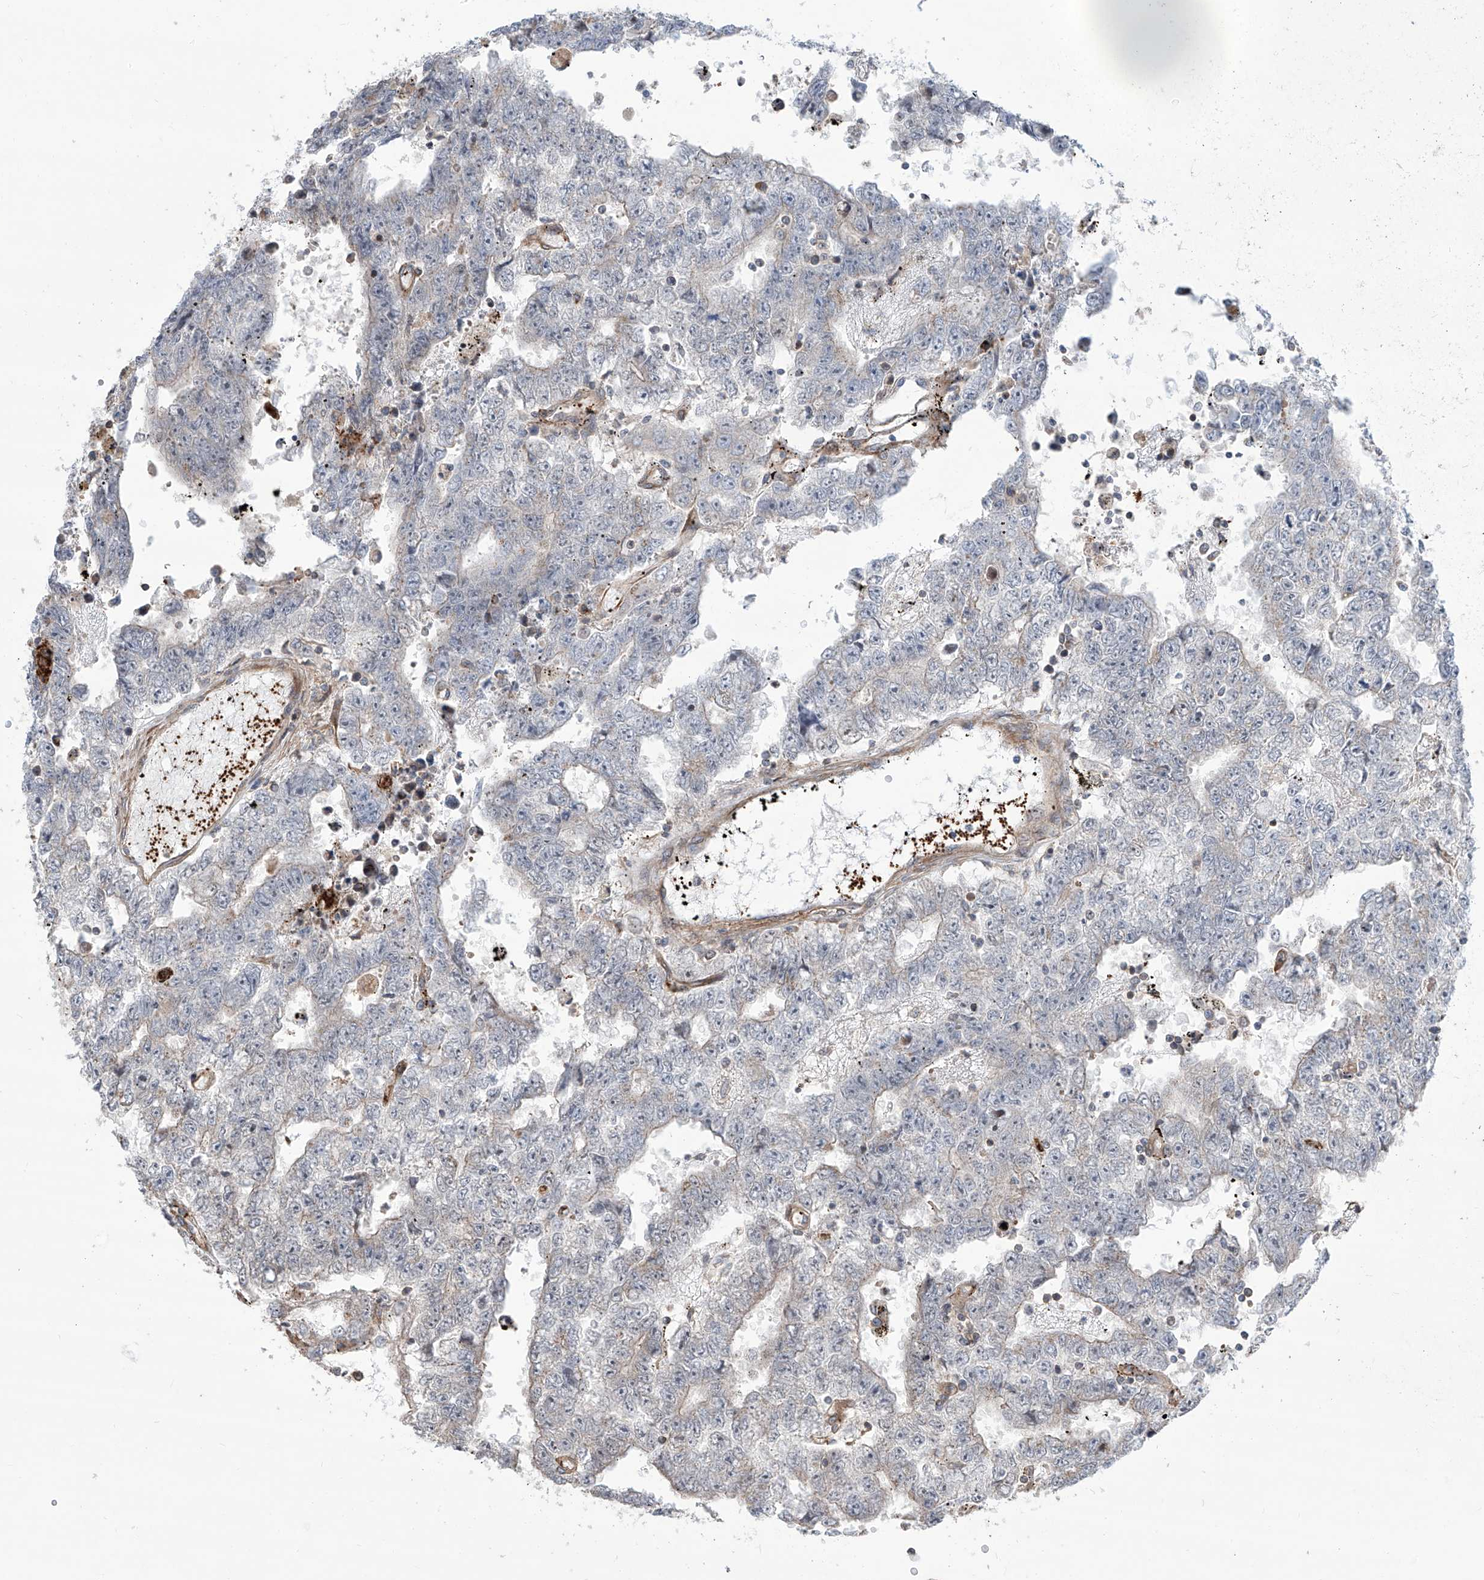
{"staining": {"intensity": "negative", "quantity": "none", "location": "none"}, "tissue": "testis cancer", "cell_type": "Tumor cells", "image_type": "cancer", "snomed": [{"axis": "morphology", "description": "Carcinoma, Embryonal, NOS"}, {"axis": "topography", "description": "Testis"}], "caption": "A micrograph of testis cancer stained for a protein displays no brown staining in tumor cells.", "gene": "APAF1", "patient": {"sex": "male", "age": 25}}